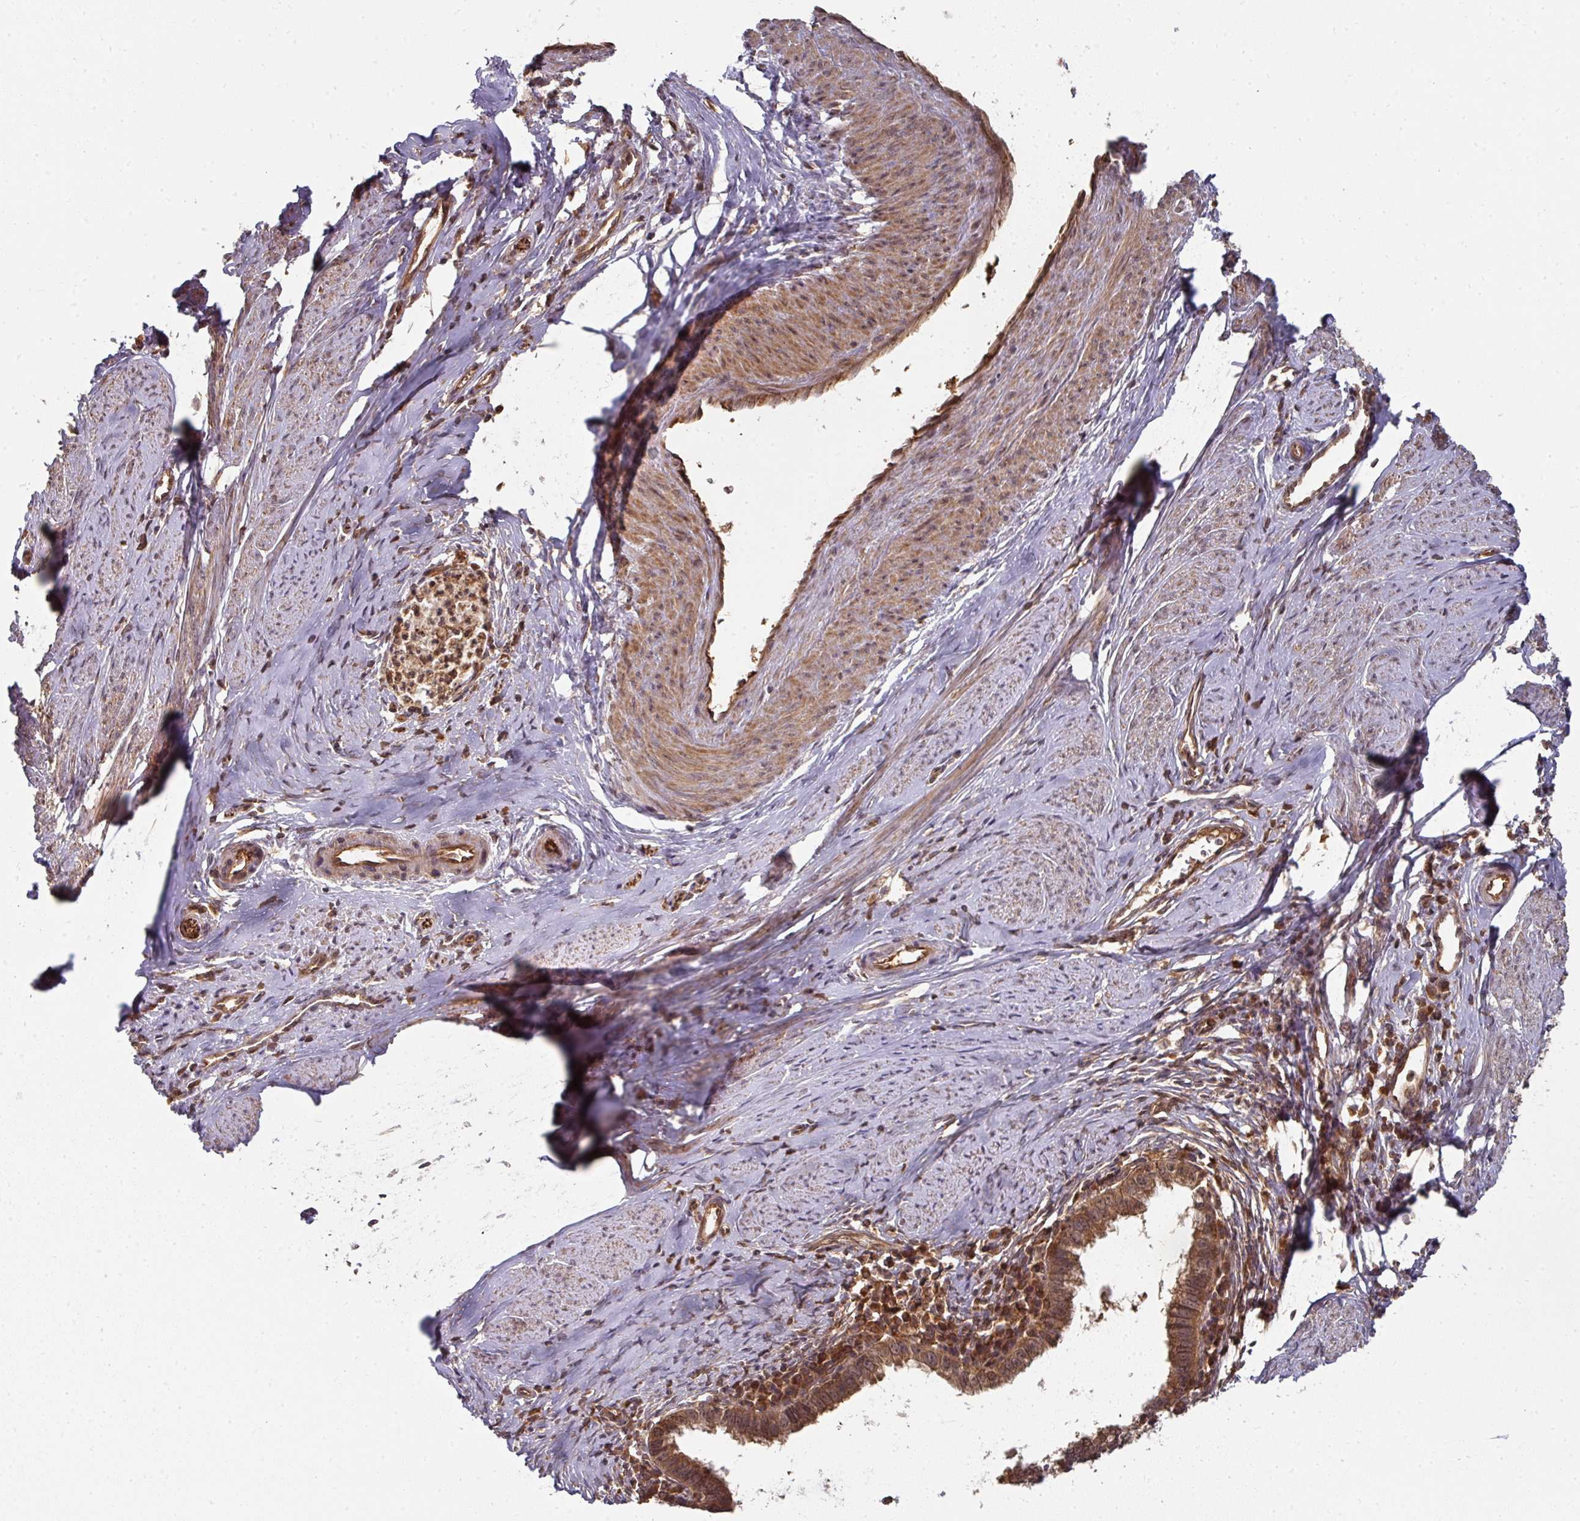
{"staining": {"intensity": "moderate", "quantity": ">75%", "location": "cytoplasmic/membranous,nuclear"}, "tissue": "cervical cancer", "cell_type": "Tumor cells", "image_type": "cancer", "snomed": [{"axis": "morphology", "description": "Adenocarcinoma, NOS"}, {"axis": "topography", "description": "Cervix"}], "caption": "The histopathology image exhibits staining of cervical adenocarcinoma, revealing moderate cytoplasmic/membranous and nuclear protein positivity (brown color) within tumor cells.", "gene": "EIF4EBP2", "patient": {"sex": "female", "age": 36}}